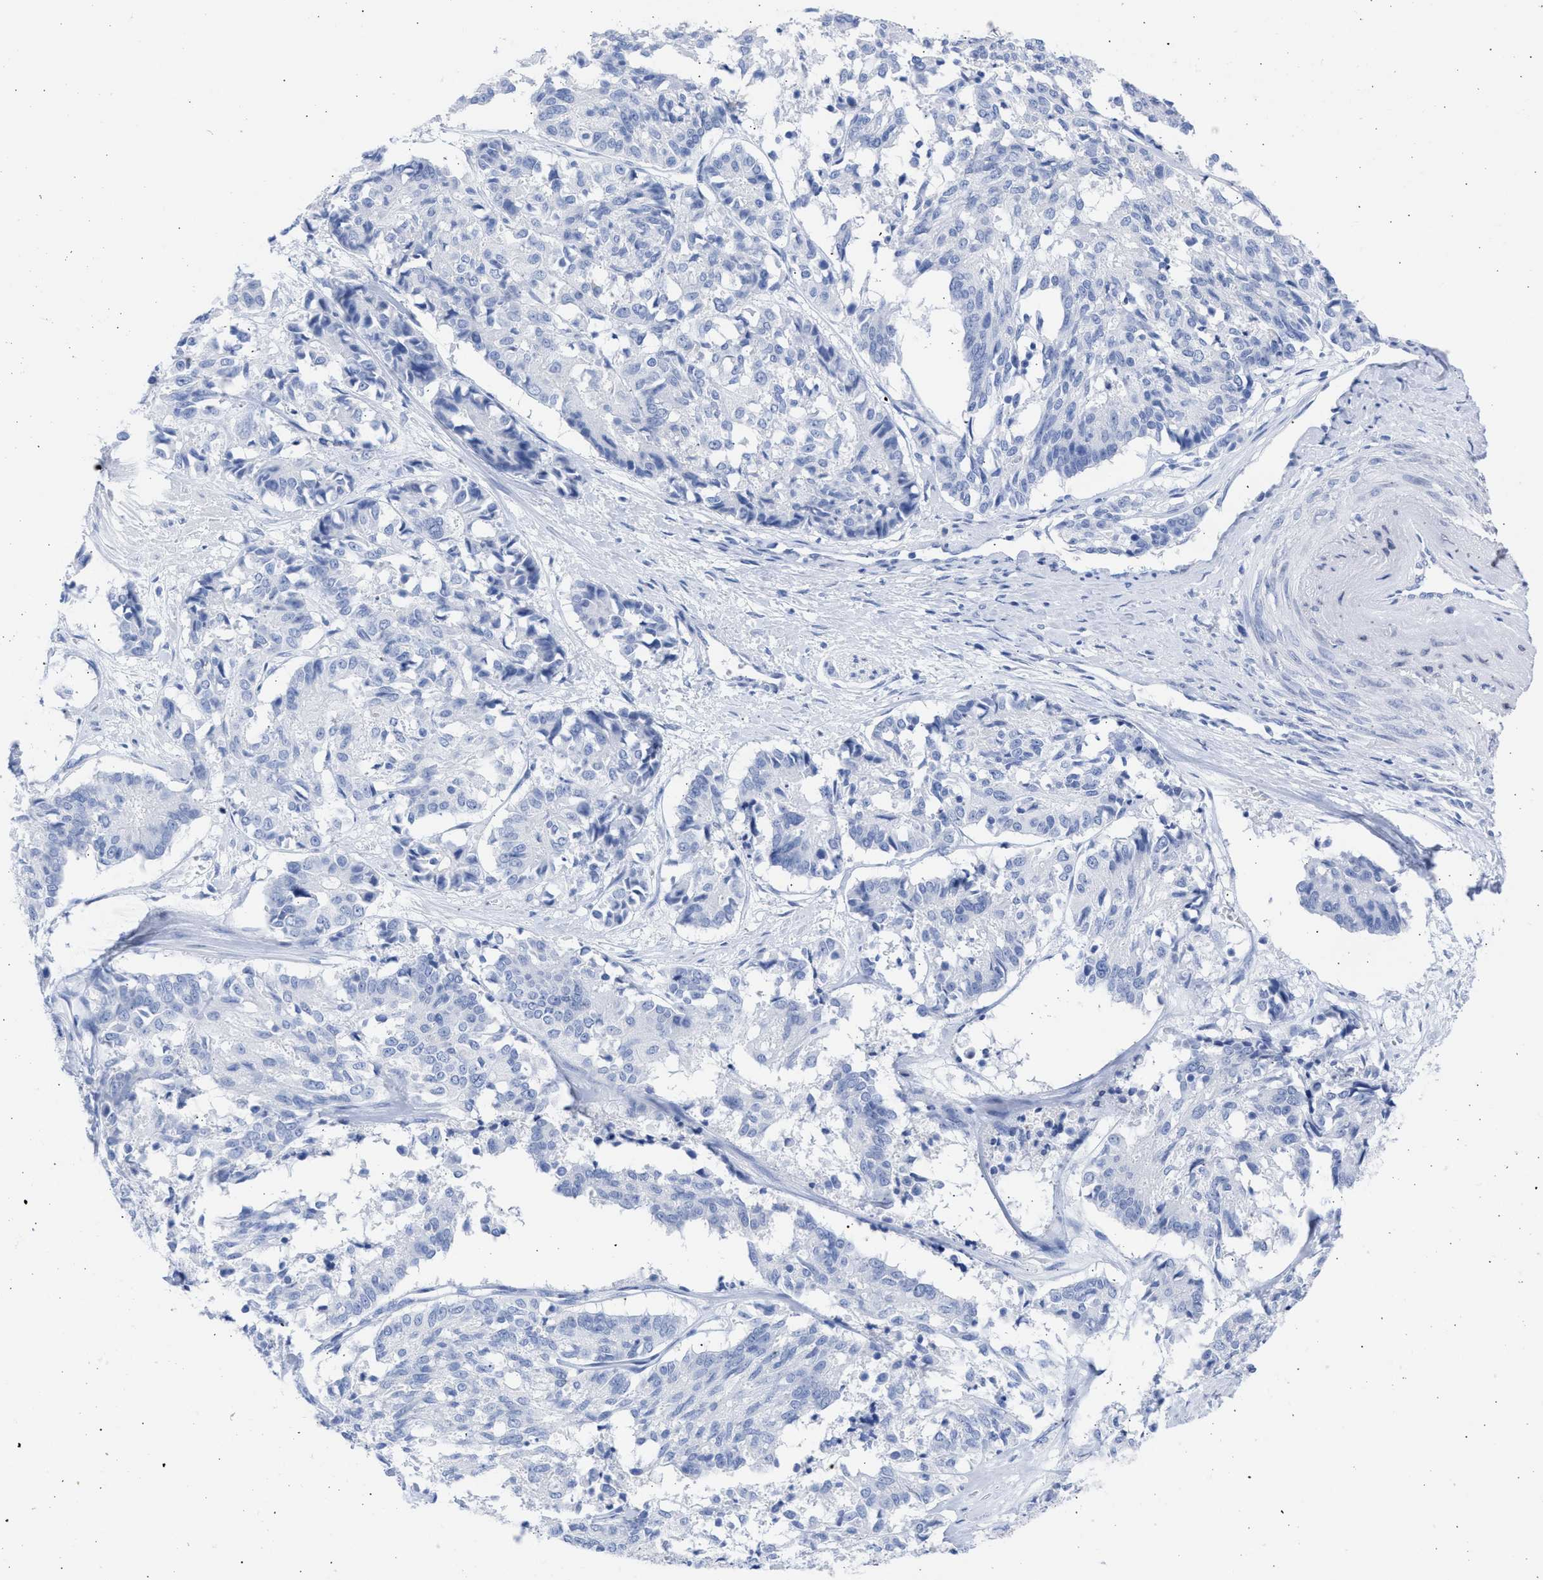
{"staining": {"intensity": "negative", "quantity": "none", "location": "none"}, "tissue": "cervical cancer", "cell_type": "Tumor cells", "image_type": "cancer", "snomed": [{"axis": "morphology", "description": "Squamous cell carcinoma, NOS"}, {"axis": "topography", "description": "Cervix"}], "caption": "IHC histopathology image of neoplastic tissue: cervical cancer (squamous cell carcinoma) stained with DAB reveals no significant protein staining in tumor cells.", "gene": "RSPH1", "patient": {"sex": "female", "age": 35}}